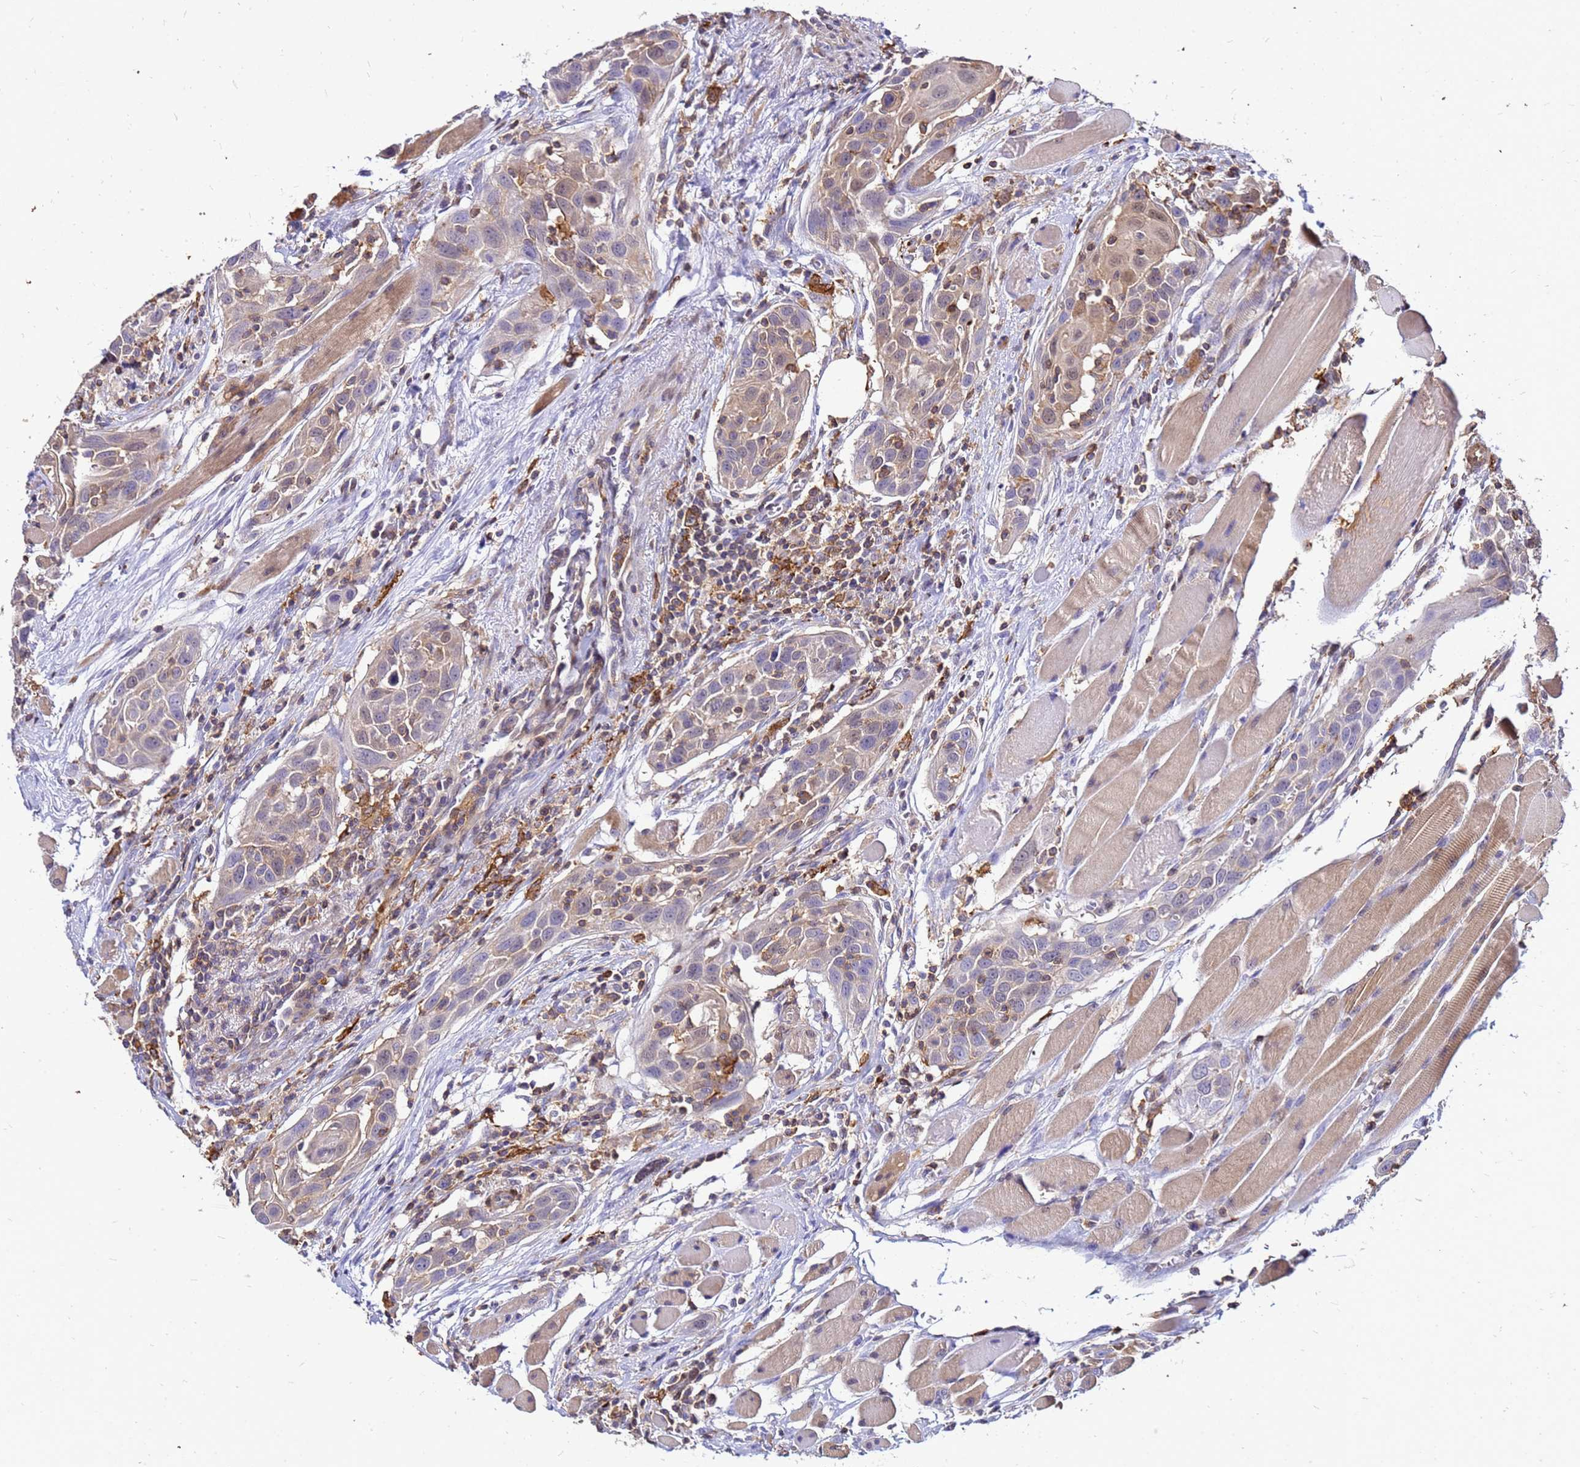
{"staining": {"intensity": "weak", "quantity": "<25%", "location": "cytoplasmic/membranous,nuclear"}, "tissue": "head and neck cancer", "cell_type": "Tumor cells", "image_type": "cancer", "snomed": [{"axis": "morphology", "description": "Squamous cell carcinoma, NOS"}, {"axis": "topography", "description": "Oral tissue"}, {"axis": "topography", "description": "Head-Neck"}], "caption": "Squamous cell carcinoma (head and neck) was stained to show a protein in brown. There is no significant staining in tumor cells.", "gene": "DBNDD2", "patient": {"sex": "female", "age": 50}}